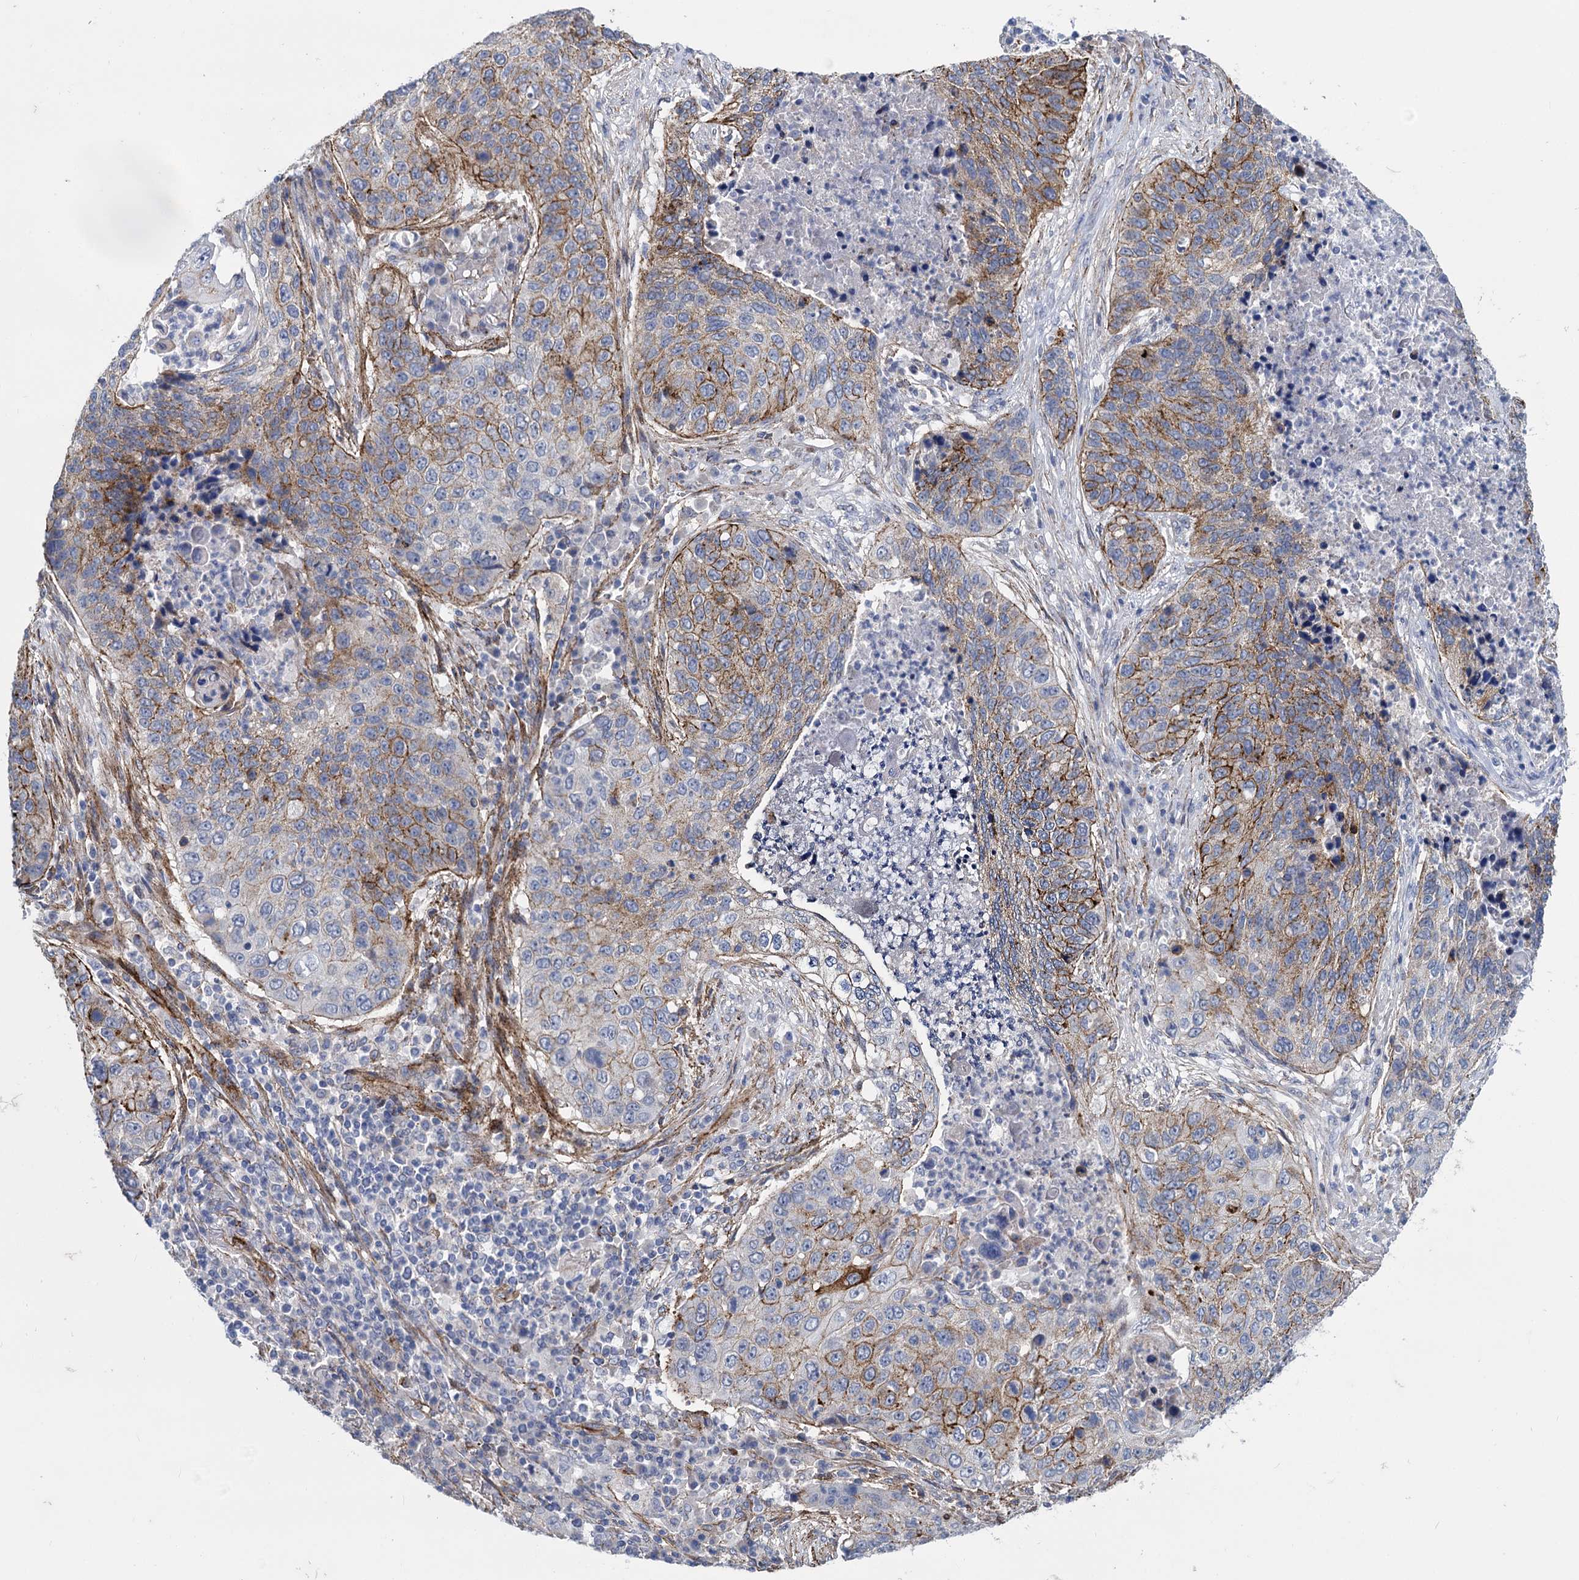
{"staining": {"intensity": "moderate", "quantity": "25%-75%", "location": "cytoplasmic/membranous"}, "tissue": "lung cancer", "cell_type": "Tumor cells", "image_type": "cancer", "snomed": [{"axis": "morphology", "description": "Squamous cell carcinoma, NOS"}, {"axis": "topography", "description": "Lung"}], "caption": "An immunohistochemistry micrograph of neoplastic tissue is shown. Protein staining in brown shows moderate cytoplasmic/membranous positivity in lung cancer within tumor cells.", "gene": "SNCG", "patient": {"sex": "female", "age": 63}}